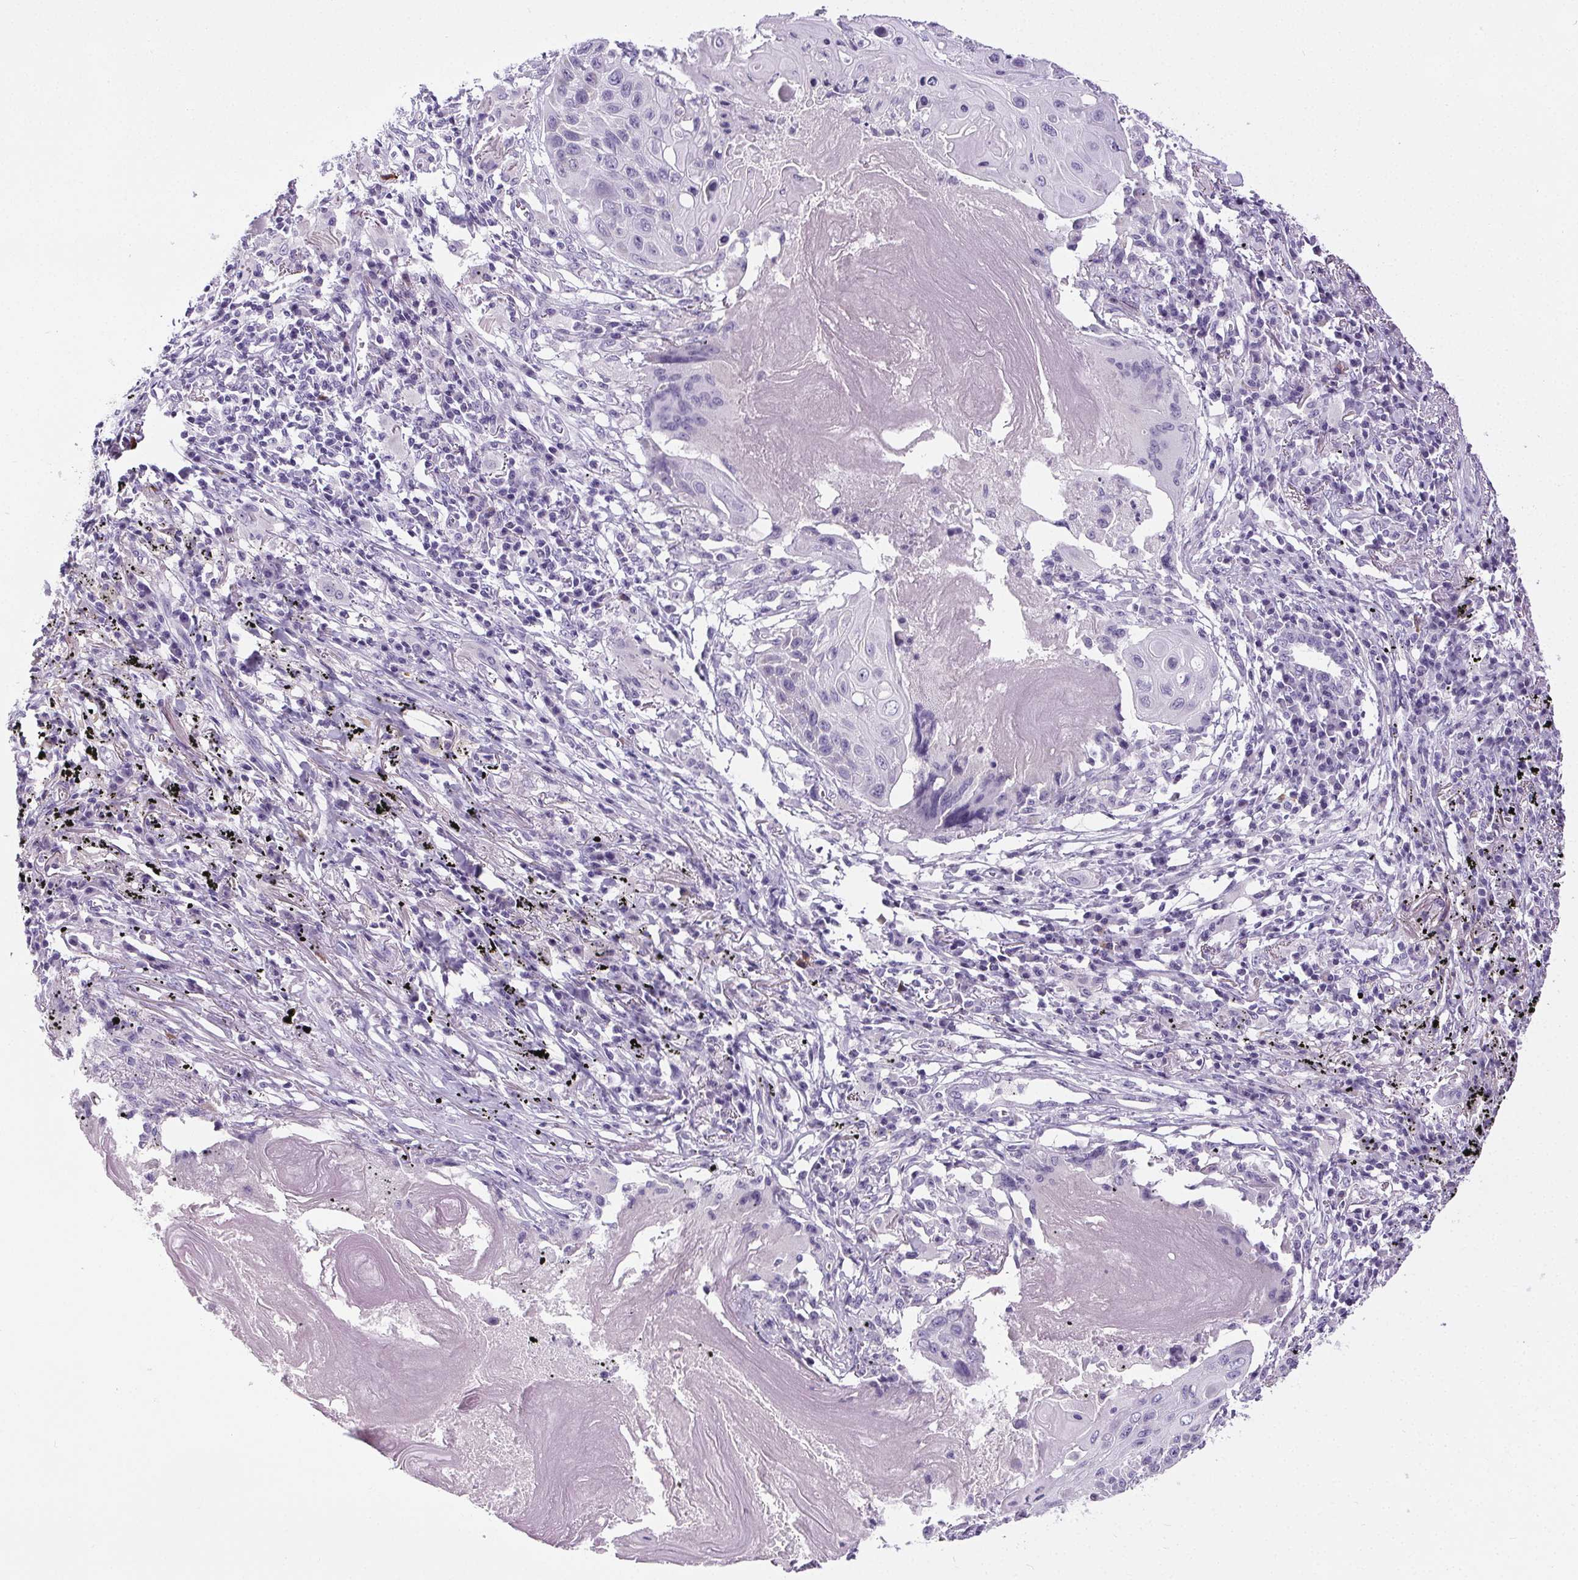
{"staining": {"intensity": "negative", "quantity": "none", "location": "none"}, "tissue": "lung cancer", "cell_type": "Tumor cells", "image_type": "cancer", "snomed": [{"axis": "morphology", "description": "Squamous cell carcinoma, NOS"}, {"axis": "topography", "description": "Lung"}], "caption": "Tumor cells are negative for brown protein staining in lung squamous cell carcinoma. Nuclei are stained in blue.", "gene": "ELAVL2", "patient": {"sex": "male", "age": 78}}